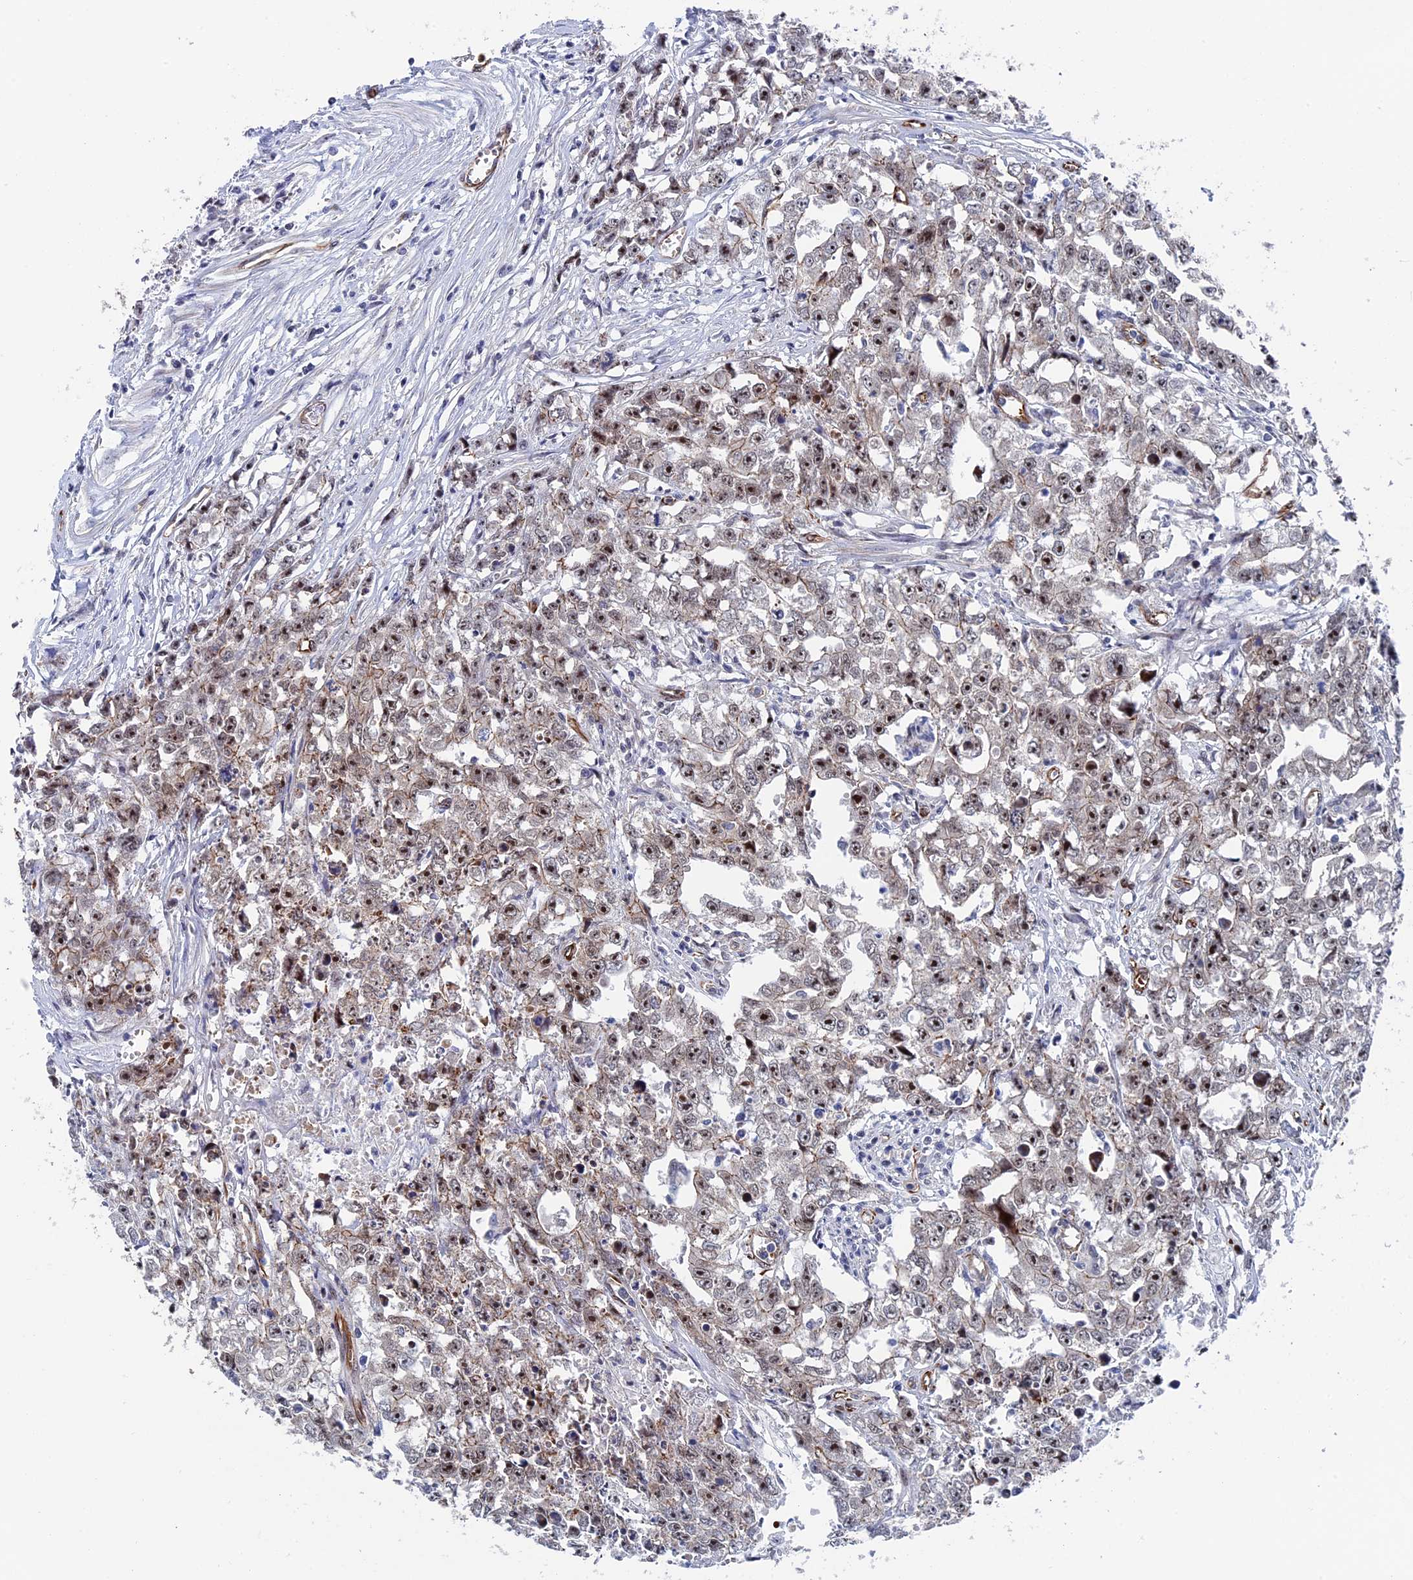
{"staining": {"intensity": "strong", "quantity": "25%-75%", "location": "nuclear"}, "tissue": "testis cancer", "cell_type": "Tumor cells", "image_type": "cancer", "snomed": [{"axis": "morphology", "description": "Seminoma, NOS"}, {"axis": "morphology", "description": "Carcinoma, Embryonal, NOS"}, {"axis": "topography", "description": "Testis"}], "caption": "Testis embryonal carcinoma tissue exhibits strong nuclear staining in about 25%-75% of tumor cells, visualized by immunohistochemistry.", "gene": "EXOSC9", "patient": {"sex": "male", "age": 43}}